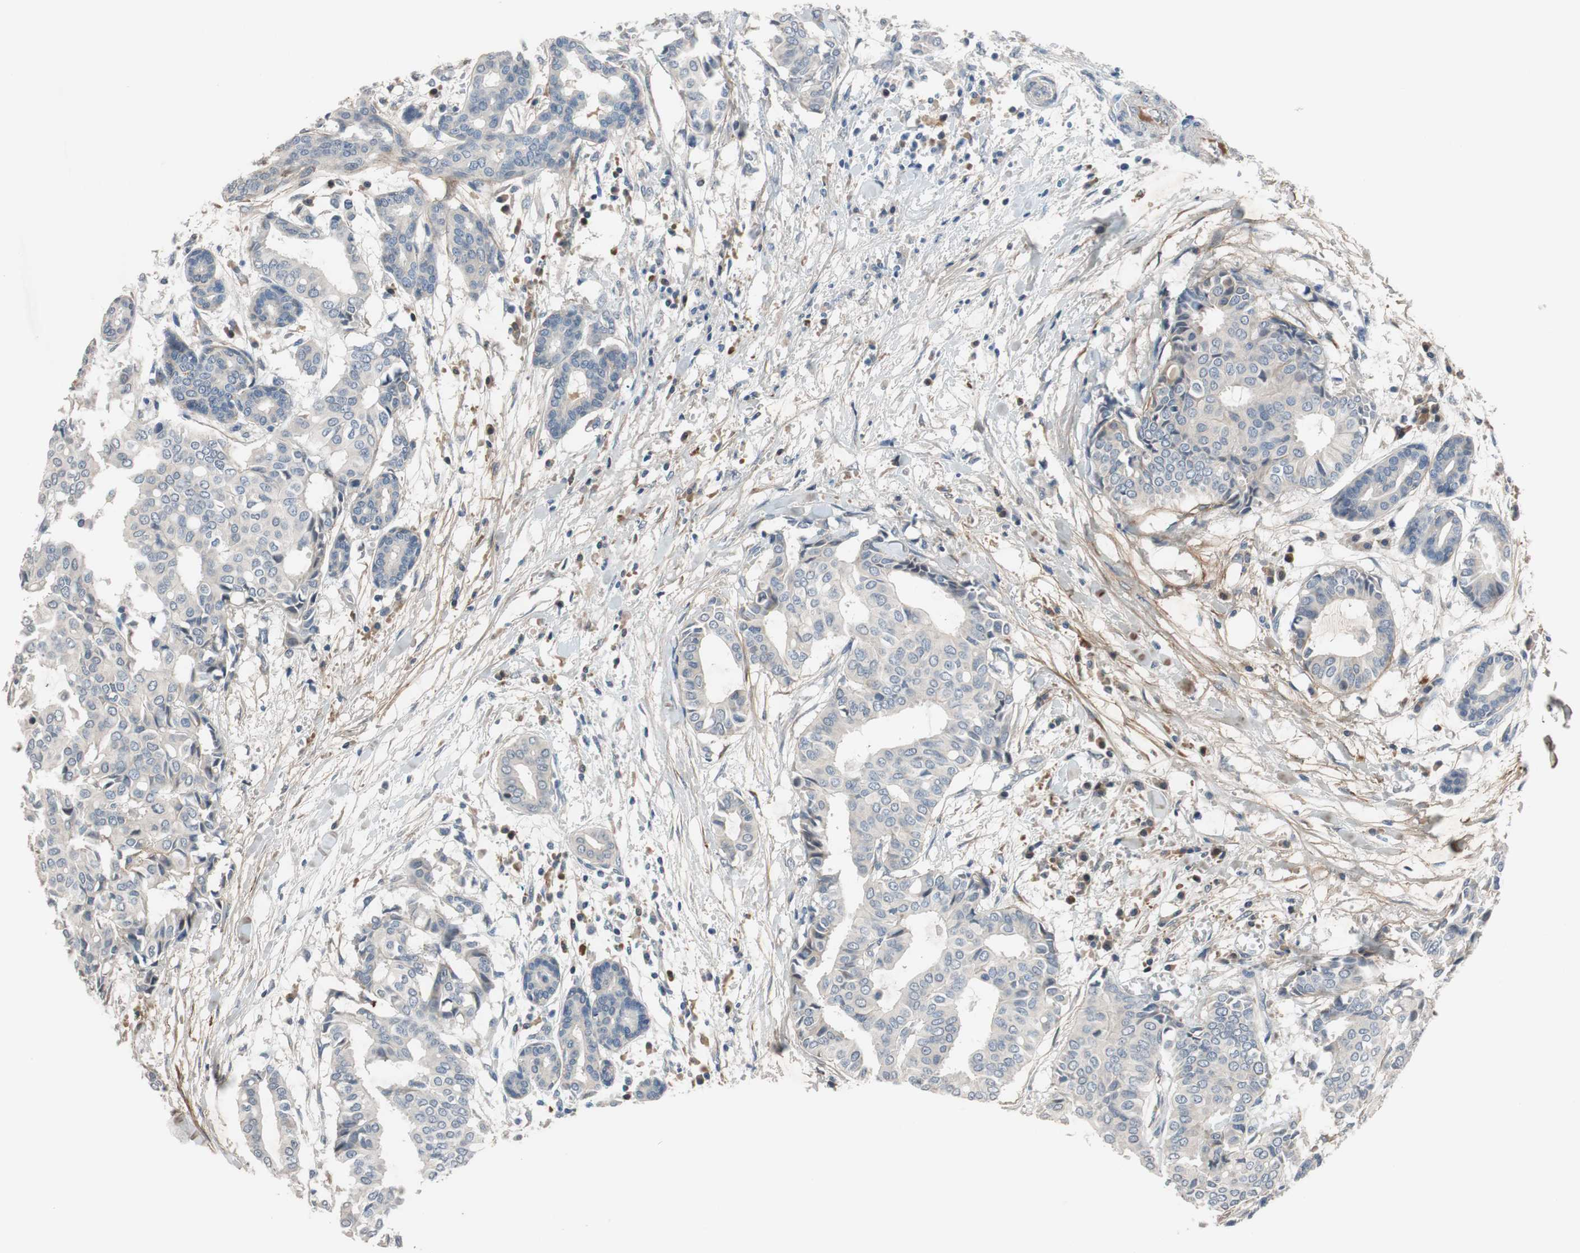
{"staining": {"intensity": "negative", "quantity": "none", "location": "none"}, "tissue": "head and neck cancer", "cell_type": "Tumor cells", "image_type": "cancer", "snomed": [{"axis": "morphology", "description": "Adenocarcinoma, NOS"}, {"axis": "topography", "description": "Salivary gland"}, {"axis": "topography", "description": "Head-Neck"}], "caption": "Micrograph shows no significant protein staining in tumor cells of adenocarcinoma (head and neck).", "gene": "COL12A1", "patient": {"sex": "female", "age": 59}}